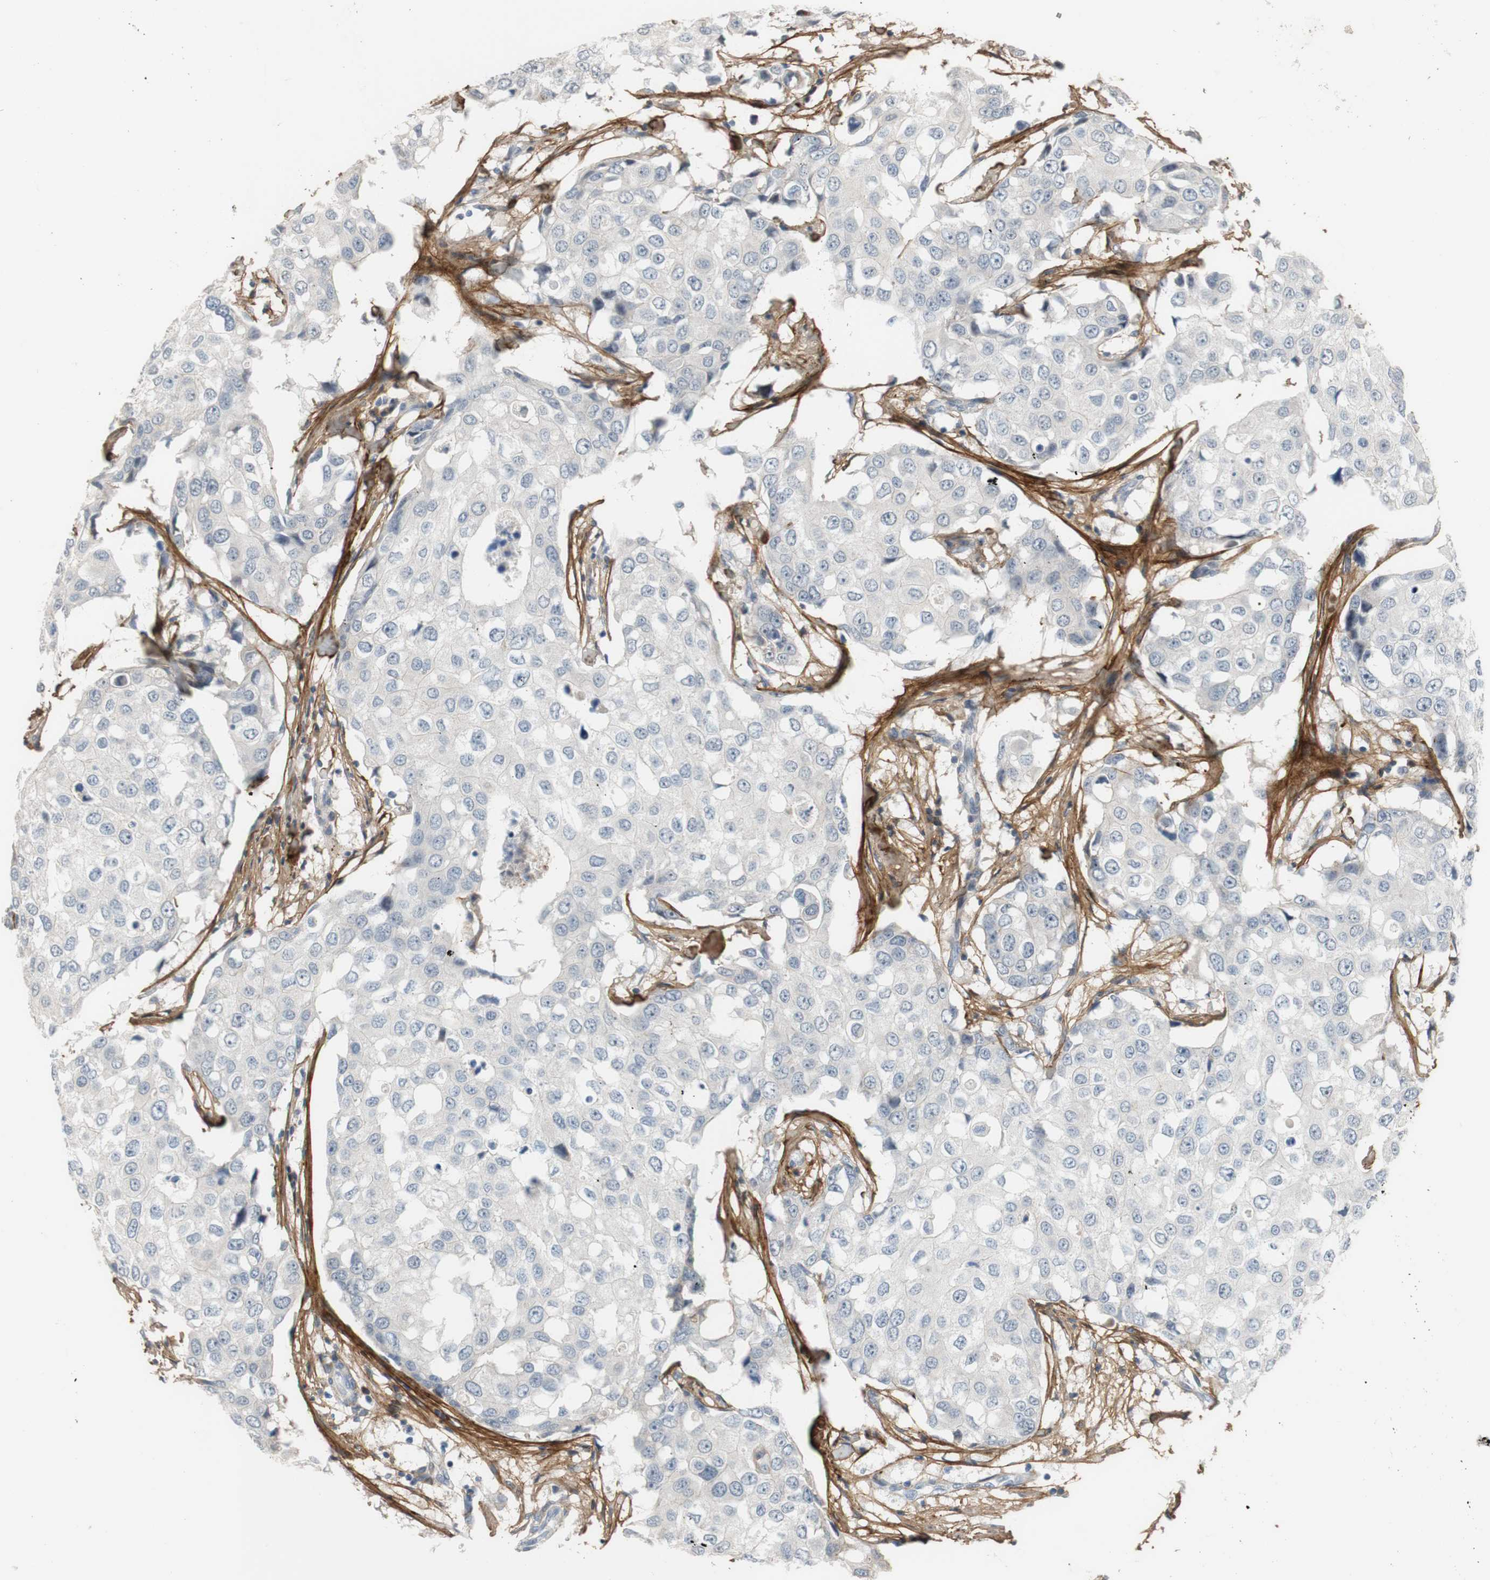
{"staining": {"intensity": "negative", "quantity": "none", "location": "none"}, "tissue": "breast cancer", "cell_type": "Tumor cells", "image_type": "cancer", "snomed": [{"axis": "morphology", "description": "Duct carcinoma"}, {"axis": "topography", "description": "Breast"}], "caption": "Tumor cells are negative for brown protein staining in breast cancer (infiltrating ductal carcinoma).", "gene": "COL12A1", "patient": {"sex": "female", "age": 27}}